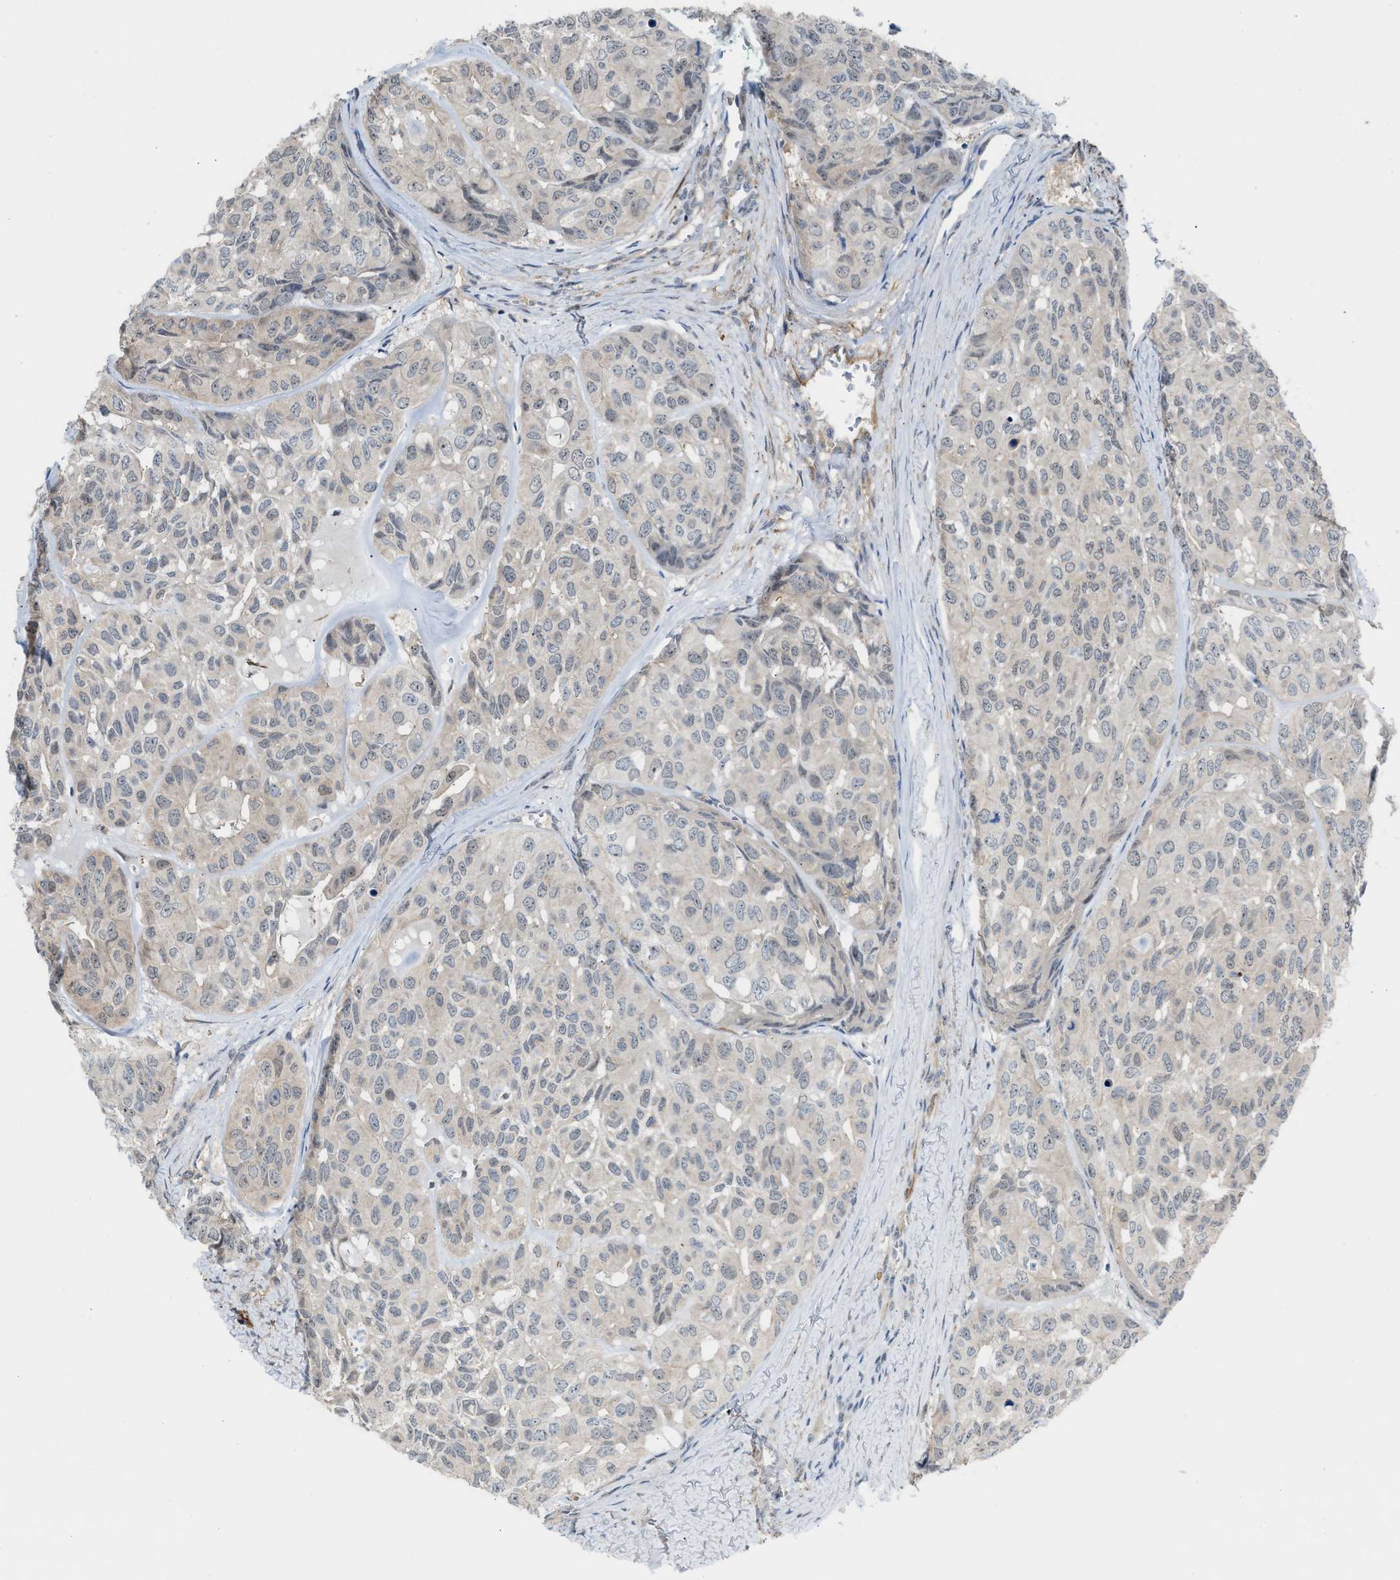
{"staining": {"intensity": "weak", "quantity": "<25%", "location": "cytoplasmic/membranous,nuclear"}, "tissue": "head and neck cancer", "cell_type": "Tumor cells", "image_type": "cancer", "snomed": [{"axis": "morphology", "description": "Adenocarcinoma, NOS"}, {"axis": "topography", "description": "Salivary gland, NOS"}, {"axis": "topography", "description": "Head-Neck"}], "caption": "Immunohistochemical staining of adenocarcinoma (head and neck) demonstrates no significant positivity in tumor cells.", "gene": "NQO2", "patient": {"sex": "female", "age": 76}}